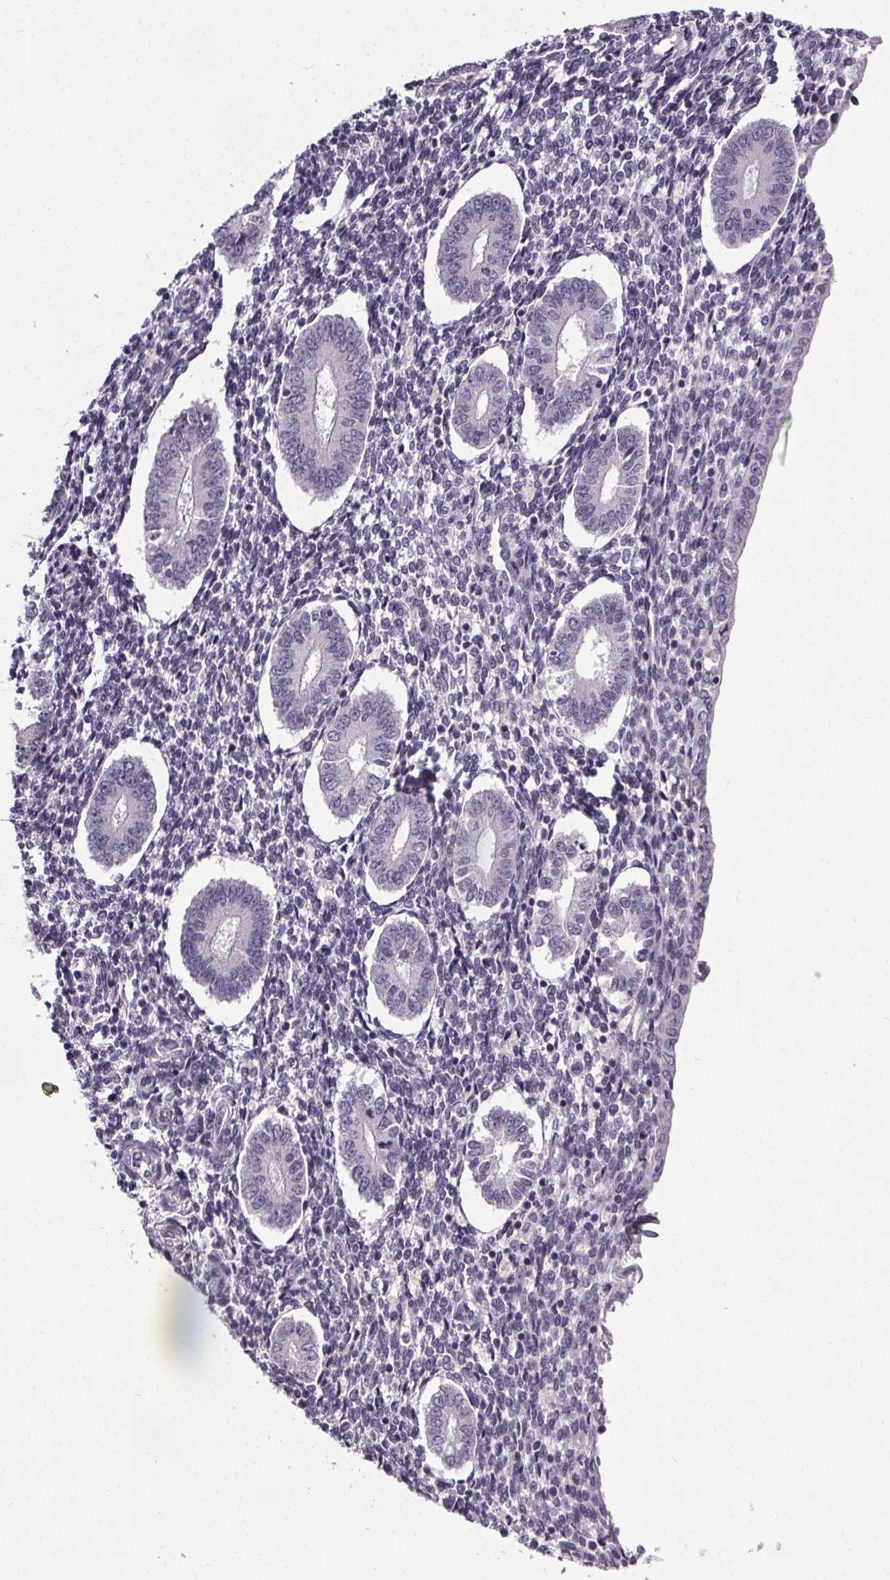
{"staining": {"intensity": "negative", "quantity": "none", "location": "none"}, "tissue": "endometrium", "cell_type": "Cells in endometrial stroma", "image_type": "normal", "snomed": [{"axis": "morphology", "description": "Normal tissue, NOS"}, {"axis": "topography", "description": "Endometrium"}], "caption": "Photomicrograph shows no significant protein expression in cells in endometrial stroma of normal endometrium.", "gene": "NKX6", "patient": {"sex": "female", "age": 40}}